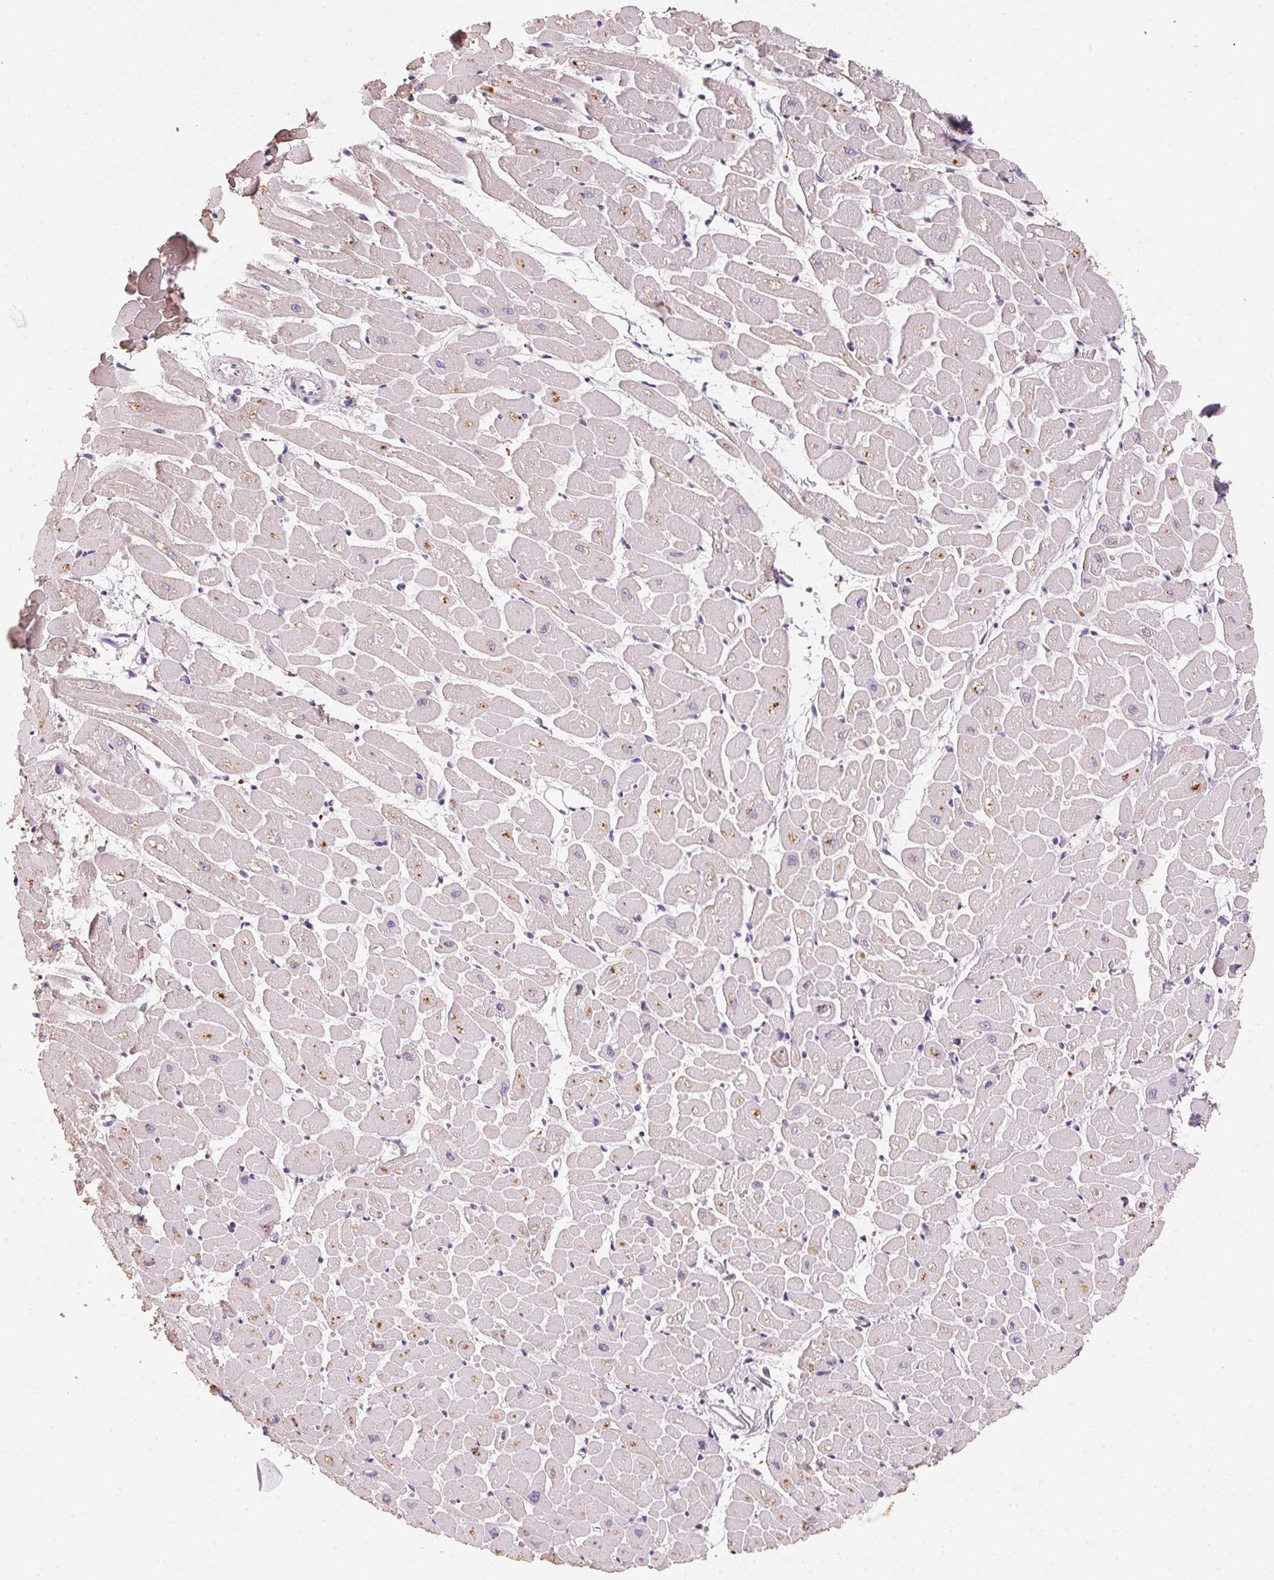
{"staining": {"intensity": "negative", "quantity": "none", "location": "none"}, "tissue": "heart muscle", "cell_type": "Cardiomyocytes", "image_type": "normal", "snomed": [{"axis": "morphology", "description": "Normal tissue, NOS"}, {"axis": "topography", "description": "Heart"}], "caption": "Immunohistochemistry (IHC) of unremarkable human heart muscle exhibits no positivity in cardiomyocytes. (Brightfield microscopy of DAB (3,3'-diaminobenzidine) immunohistochemistry (IHC) at high magnification).", "gene": "CXCL5", "patient": {"sex": "male", "age": 57}}